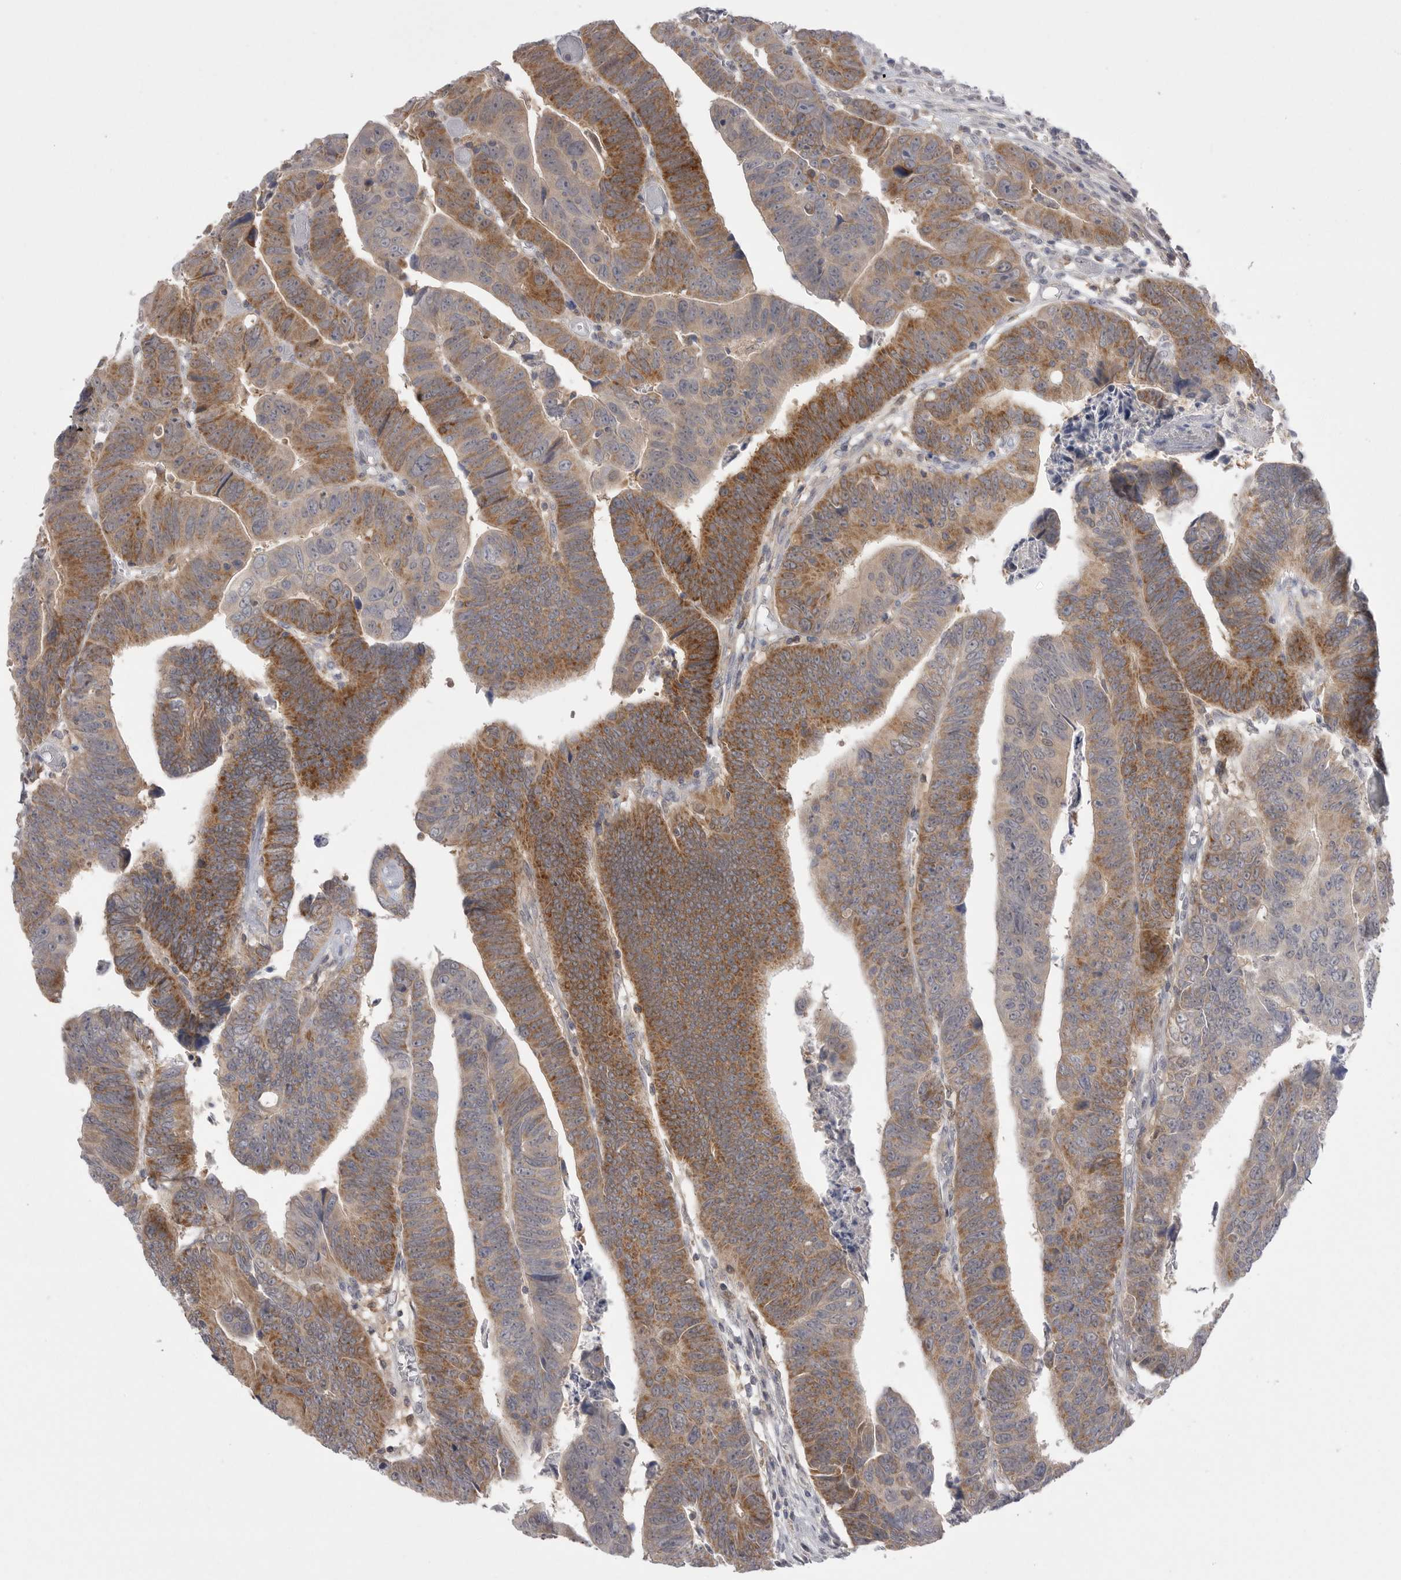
{"staining": {"intensity": "moderate", "quantity": ">75%", "location": "cytoplasmic/membranous"}, "tissue": "colorectal cancer", "cell_type": "Tumor cells", "image_type": "cancer", "snomed": [{"axis": "morphology", "description": "Adenocarcinoma, NOS"}, {"axis": "topography", "description": "Rectum"}], "caption": "A brown stain shows moderate cytoplasmic/membranous expression of a protein in human colorectal cancer tumor cells. The staining was performed using DAB to visualize the protein expression in brown, while the nuclei were stained in blue with hematoxylin (Magnification: 20x).", "gene": "KYAT3", "patient": {"sex": "female", "age": 65}}